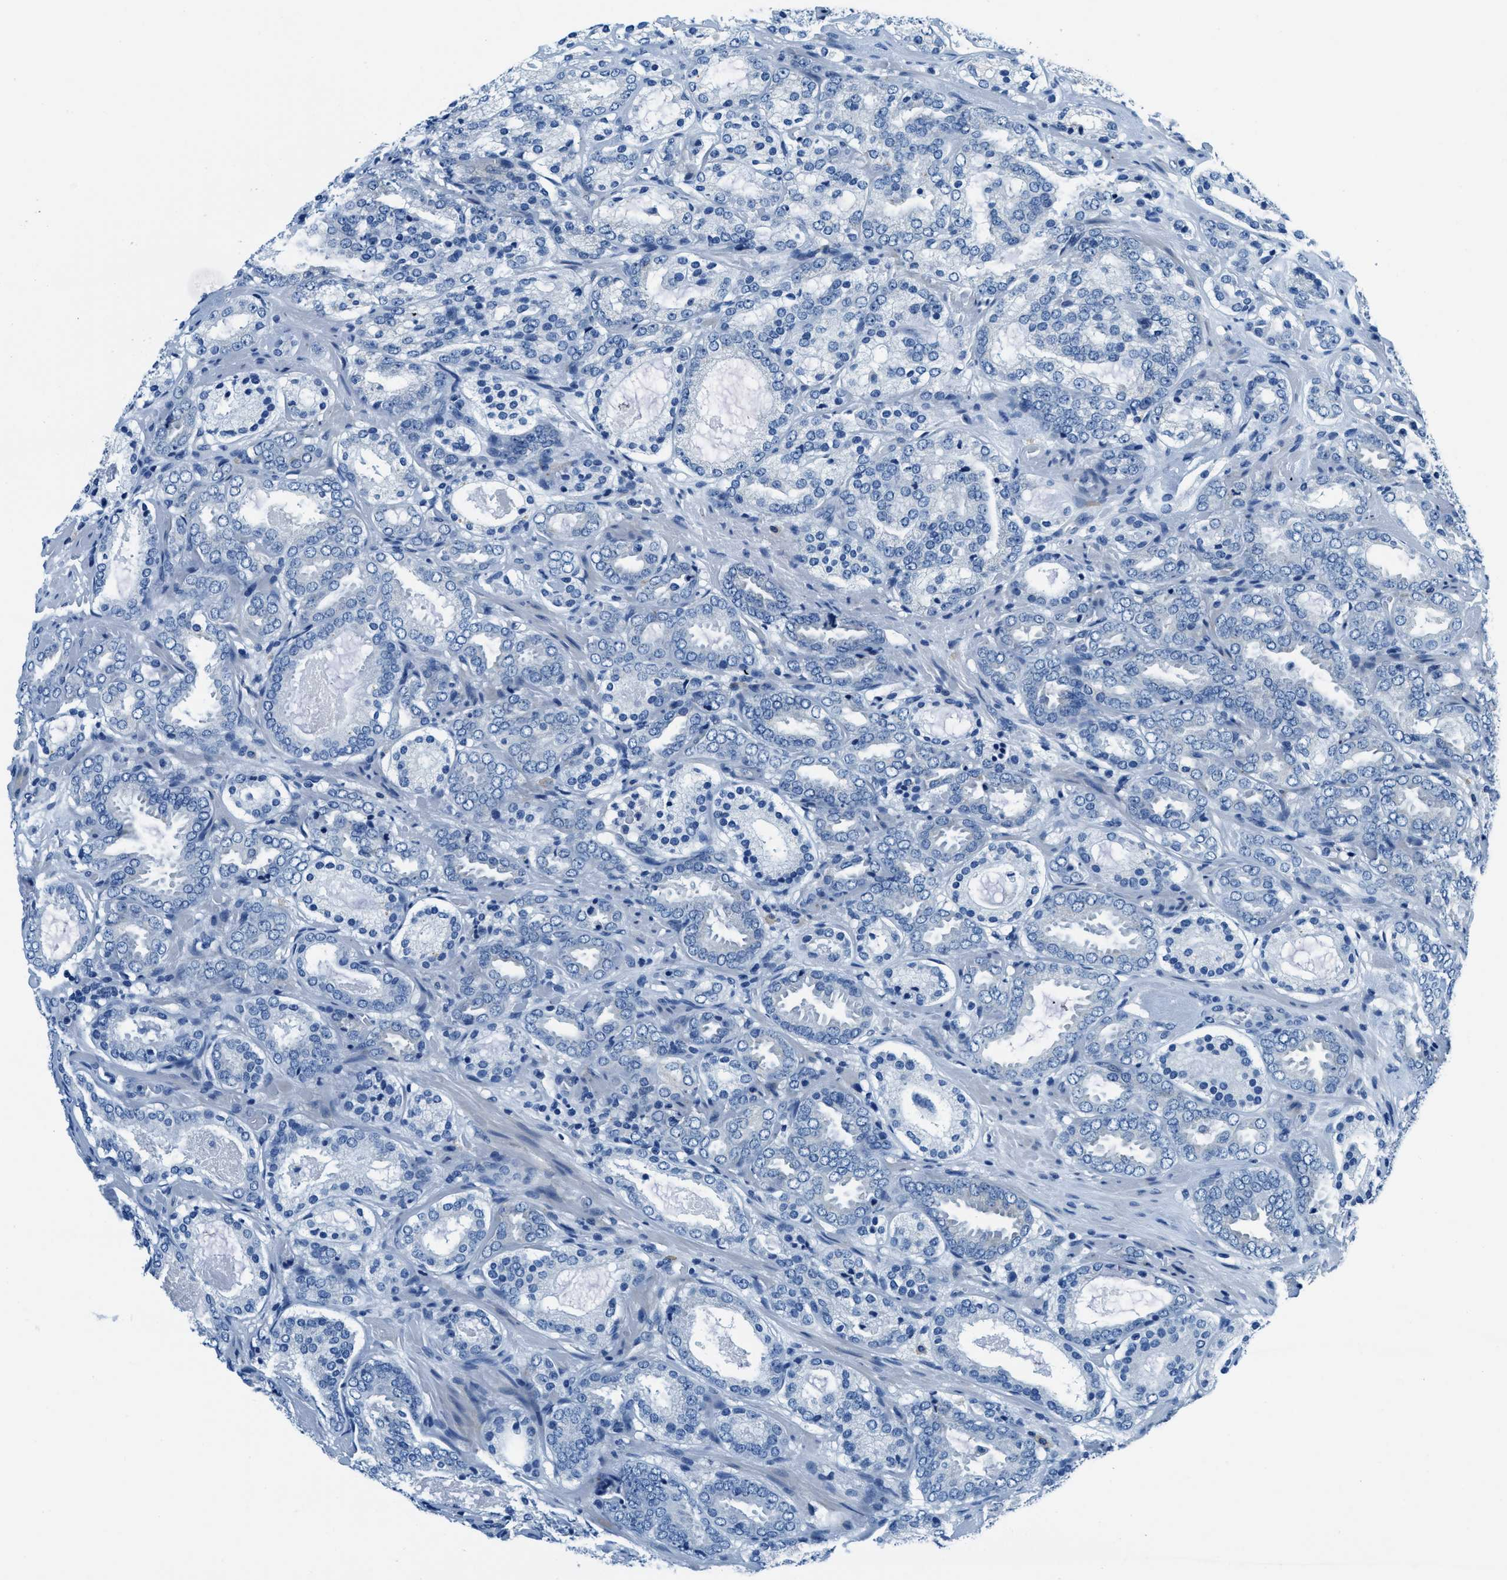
{"staining": {"intensity": "negative", "quantity": "none", "location": "none"}, "tissue": "prostate cancer", "cell_type": "Tumor cells", "image_type": "cancer", "snomed": [{"axis": "morphology", "description": "Adenocarcinoma, Low grade"}, {"axis": "topography", "description": "Prostate"}], "caption": "Protein analysis of low-grade adenocarcinoma (prostate) exhibits no significant staining in tumor cells.", "gene": "UBAC2", "patient": {"sex": "male", "age": 69}}